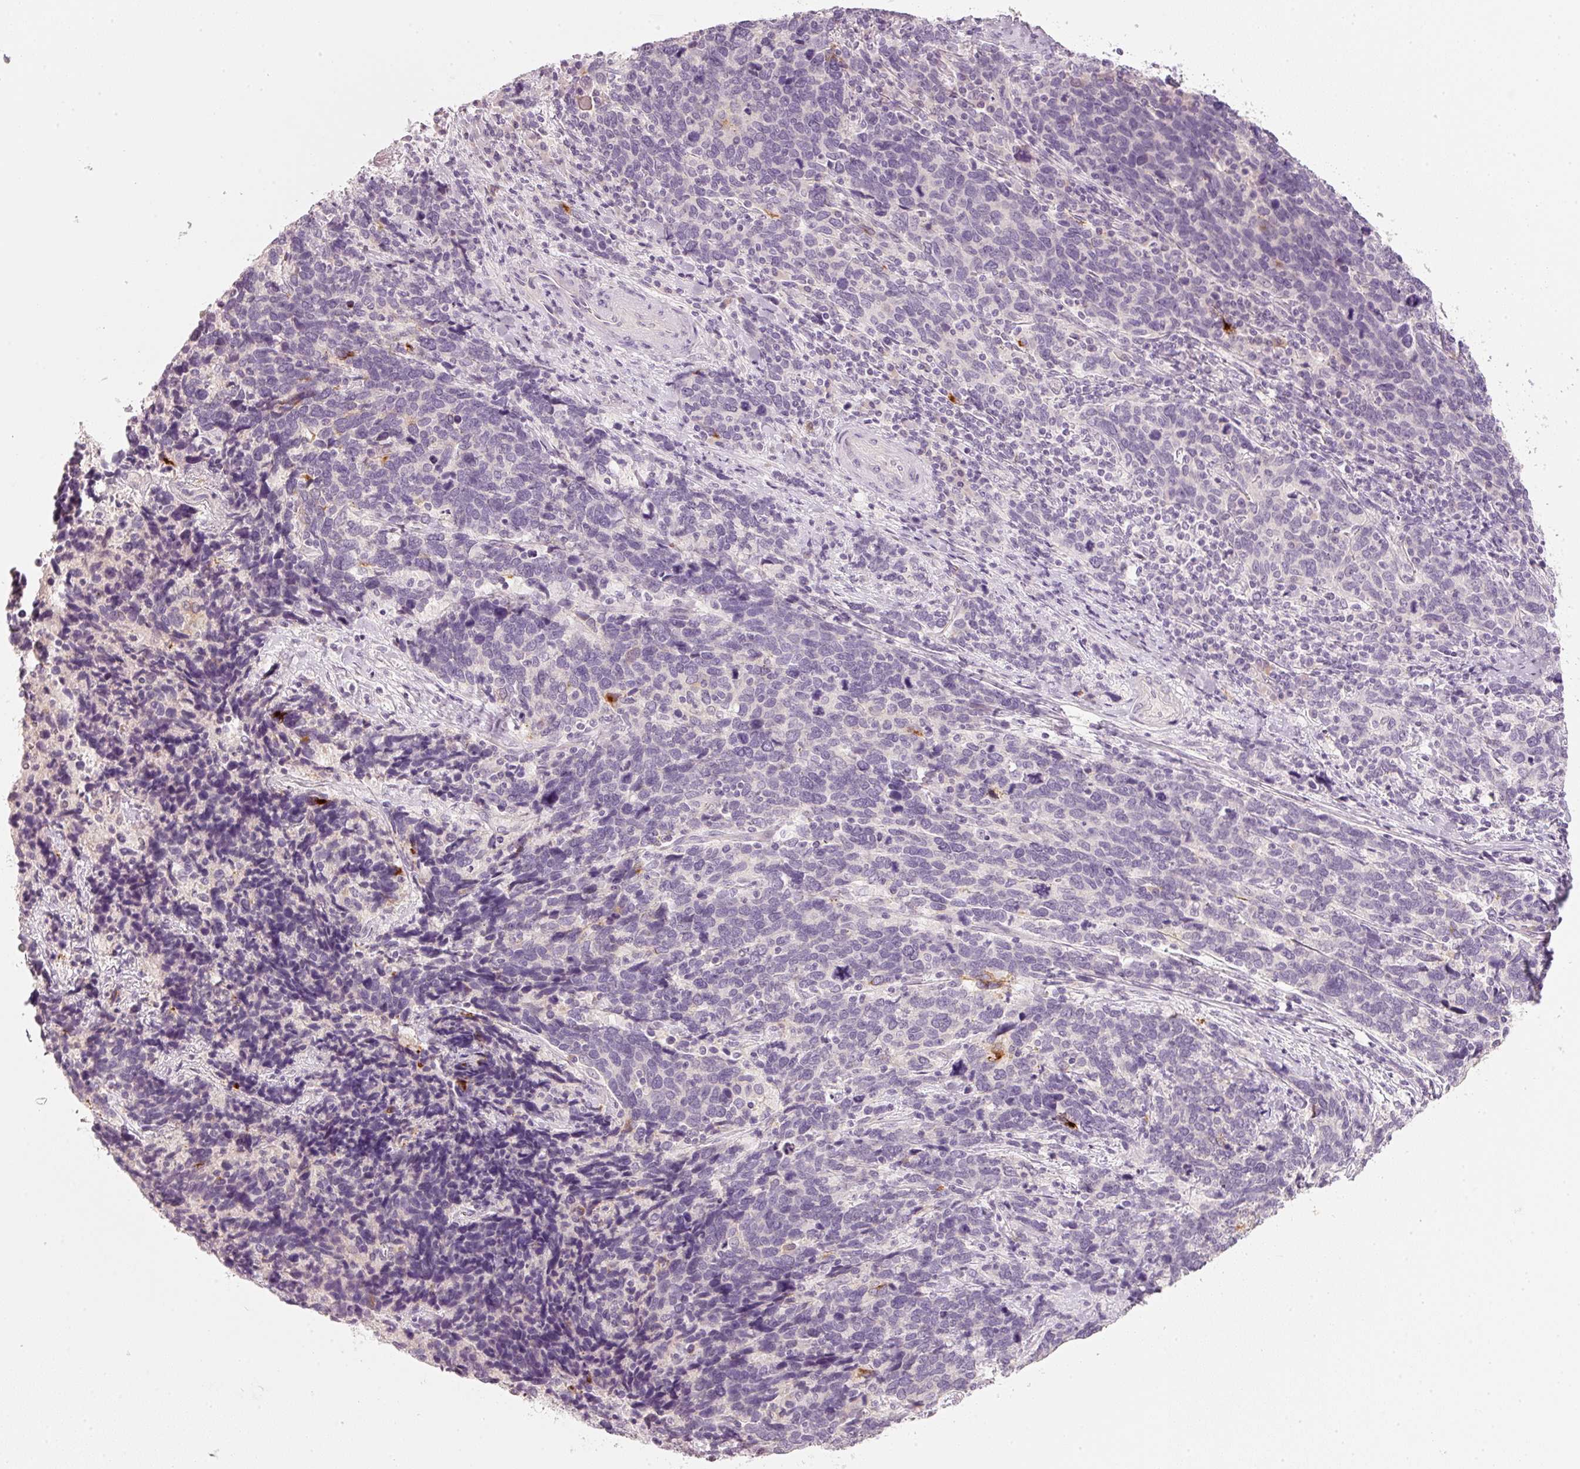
{"staining": {"intensity": "negative", "quantity": "none", "location": "none"}, "tissue": "cervical cancer", "cell_type": "Tumor cells", "image_type": "cancer", "snomed": [{"axis": "morphology", "description": "Squamous cell carcinoma, NOS"}, {"axis": "topography", "description": "Cervix"}], "caption": "The histopathology image demonstrates no significant staining in tumor cells of cervical cancer. Brightfield microscopy of immunohistochemistry stained with DAB (brown) and hematoxylin (blue), captured at high magnification.", "gene": "STEAP1", "patient": {"sex": "female", "age": 41}}